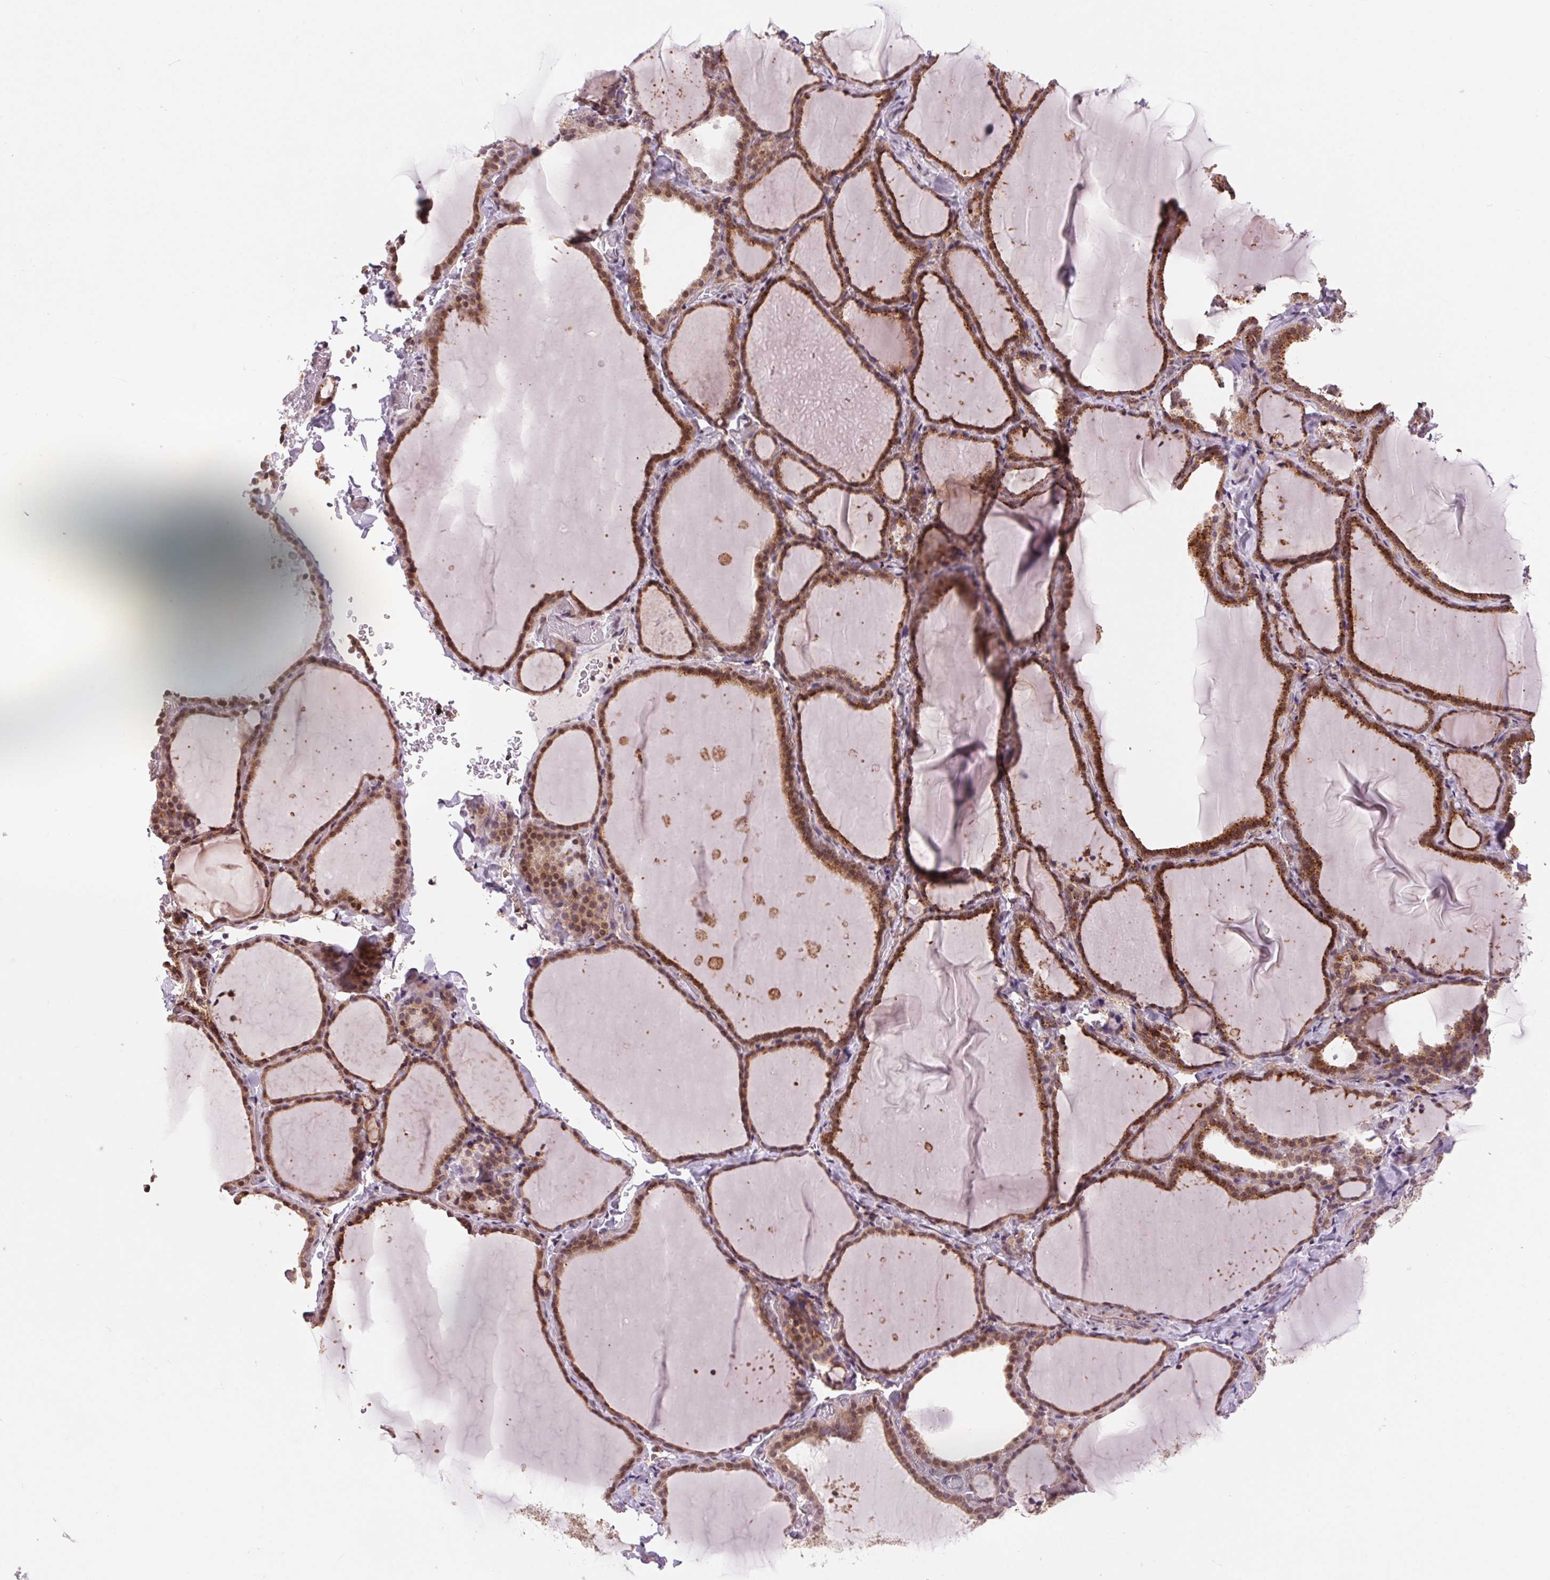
{"staining": {"intensity": "strong", "quantity": ">75%", "location": "cytoplasmic/membranous"}, "tissue": "thyroid gland", "cell_type": "Glandular cells", "image_type": "normal", "snomed": [{"axis": "morphology", "description": "Normal tissue, NOS"}, {"axis": "topography", "description": "Thyroid gland"}], "caption": "Immunohistochemistry (IHC) (DAB (3,3'-diaminobenzidine)) staining of unremarkable thyroid gland shows strong cytoplasmic/membranous protein staining in about >75% of glandular cells. The protein is stained brown, and the nuclei are stained in blue (DAB (3,3'-diaminobenzidine) IHC with brightfield microscopy, high magnification).", "gene": "CHMP4B", "patient": {"sex": "female", "age": 22}}